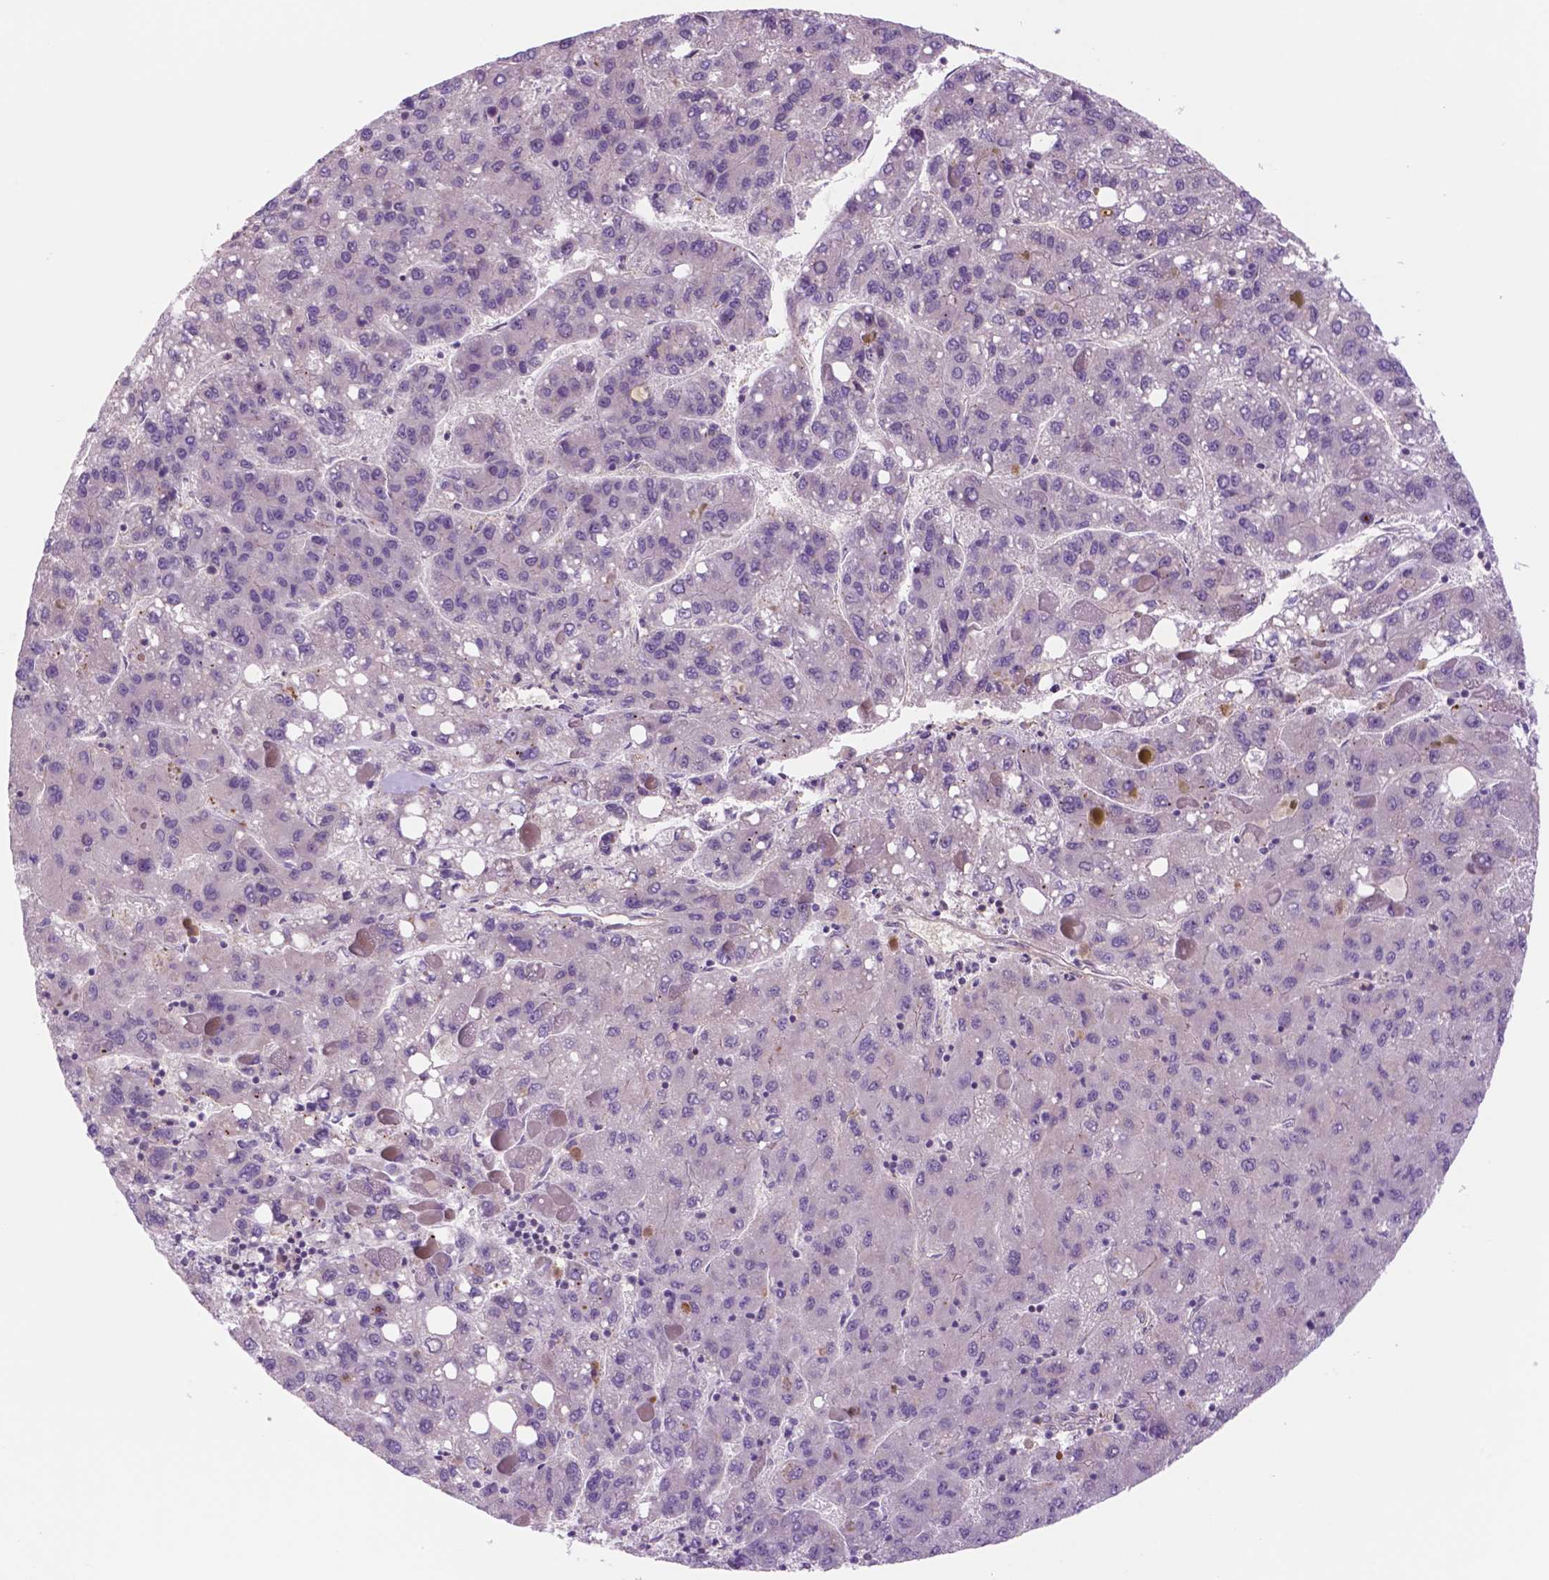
{"staining": {"intensity": "negative", "quantity": "none", "location": "none"}, "tissue": "liver cancer", "cell_type": "Tumor cells", "image_type": "cancer", "snomed": [{"axis": "morphology", "description": "Carcinoma, Hepatocellular, NOS"}, {"axis": "topography", "description": "Liver"}], "caption": "A high-resolution micrograph shows immunohistochemistry staining of liver cancer (hepatocellular carcinoma), which demonstrates no significant staining in tumor cells.", "gene": "RND3", "patient": {"sex": "female", "age": 82}}